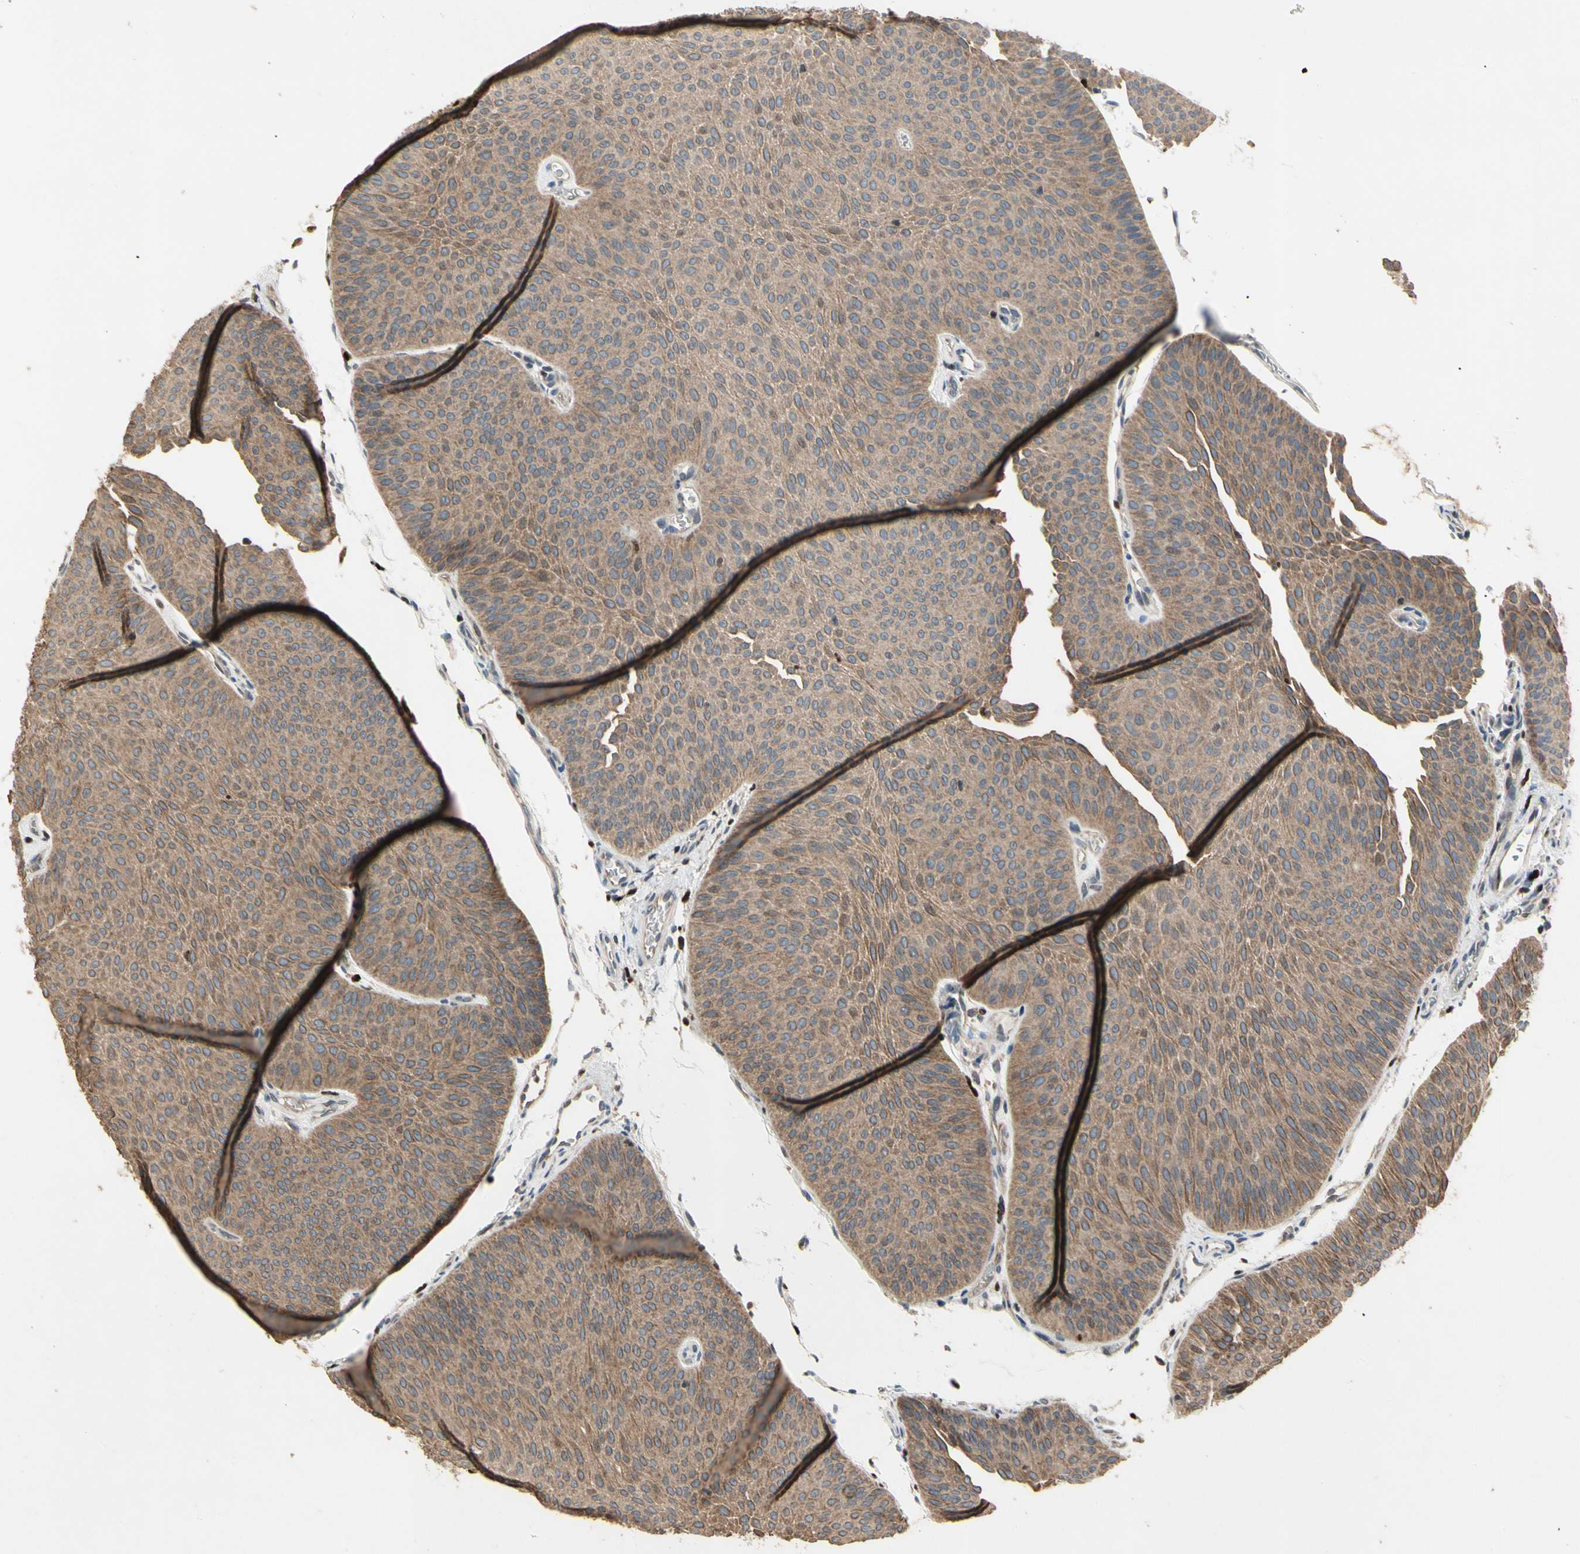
{"staining": {"intensity": "moderate", "quantity": ">75%", "location": "cytoplasmic/membranous"}, "tissue": "urothelial cancer", "cell_type": "Tumor cells", "image_type": "cancer", "snomed": [{"axis": "morphology", "description": "Urothelial carcinoma, Low grade"}, {"axis": "topography", "description": "Urinary bladder"}], "caption": "DAB immunohistochemical staining of human urothelial cancer reveals moderate cytoplasmic/membranous protein expression in approximately >75% of tumor cells.", "gene": "CGREF1", "patient": {"sex": "female", "age": 60}}